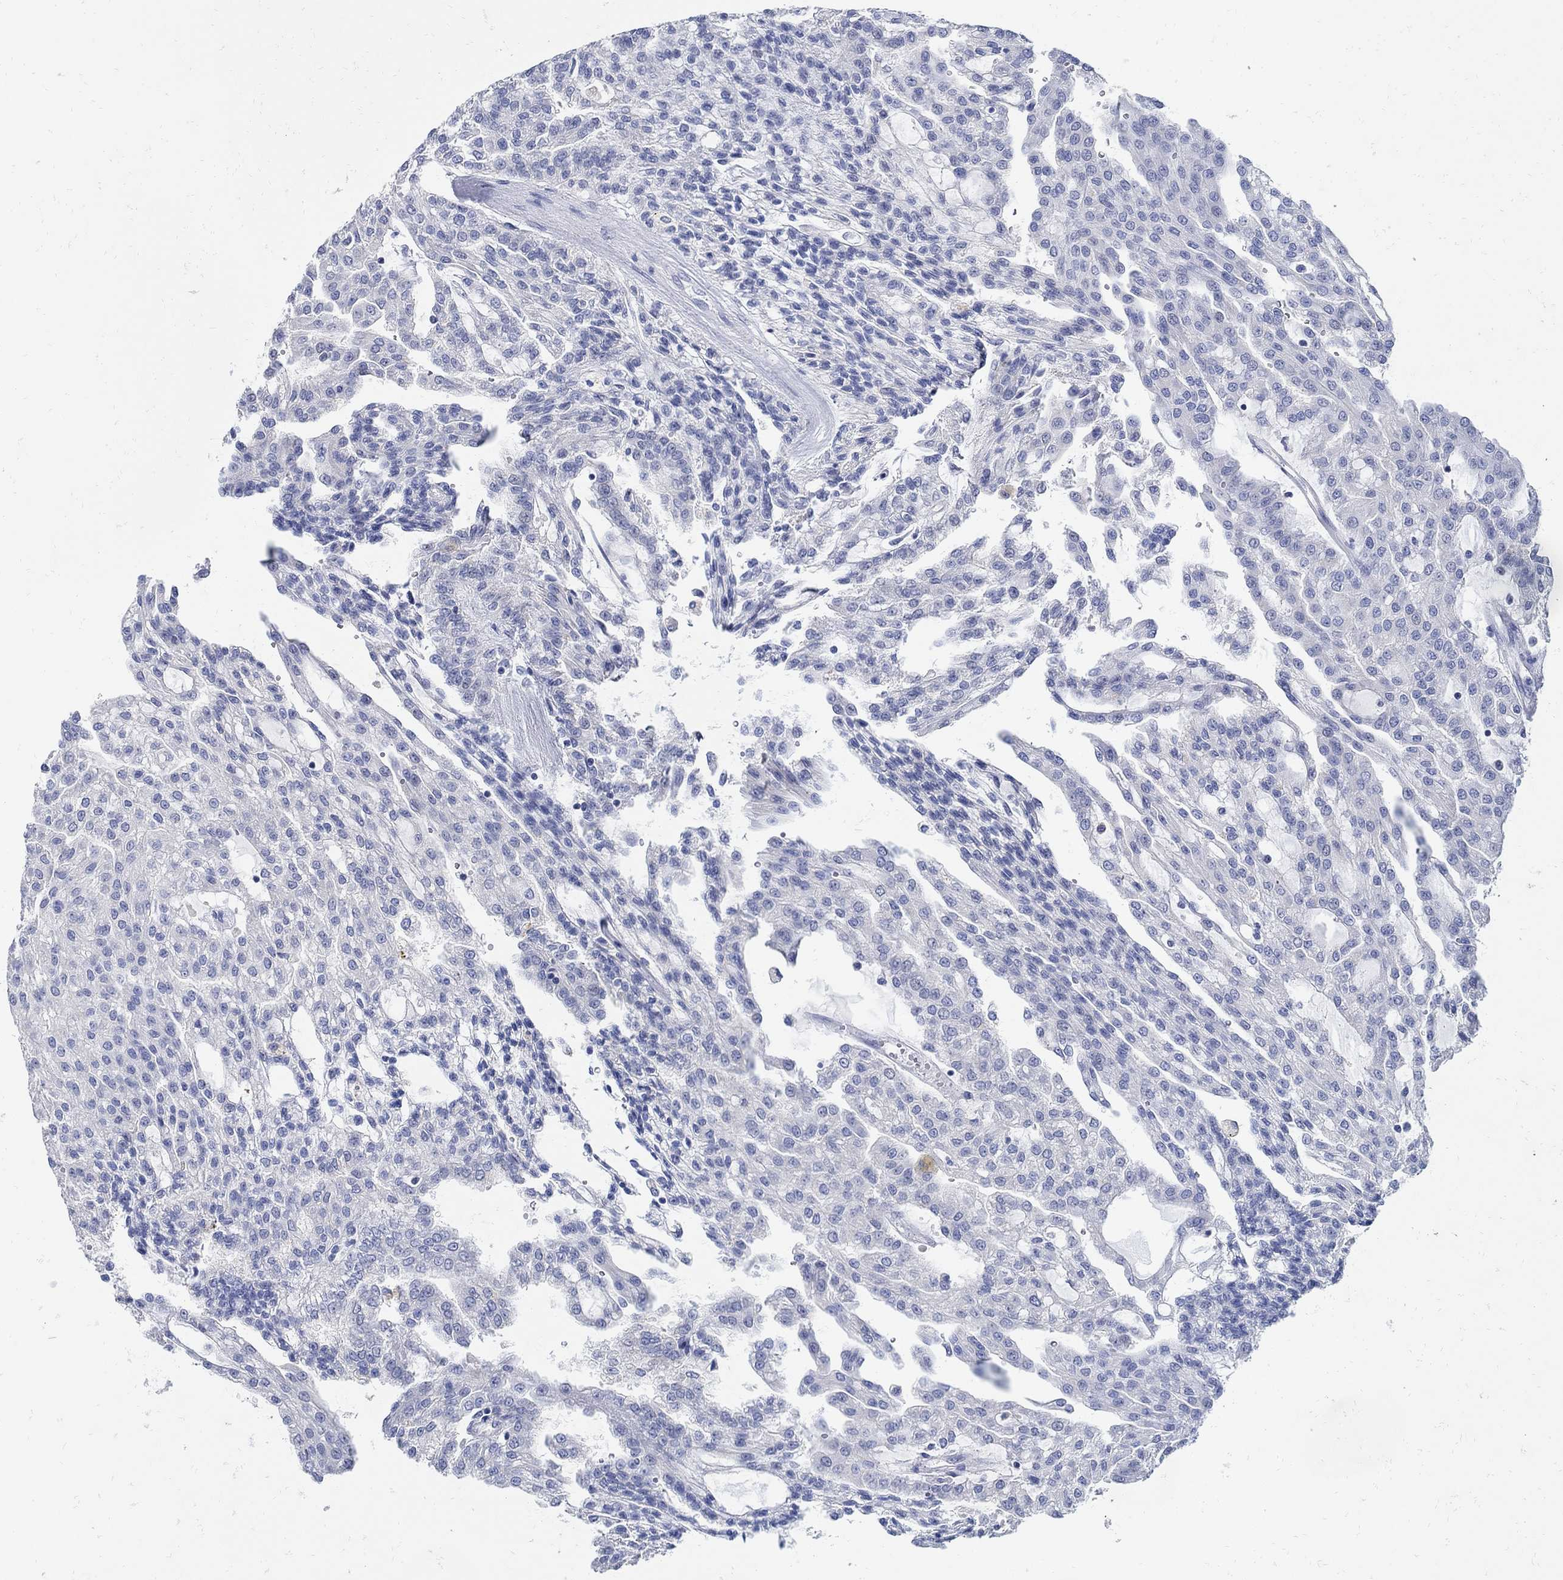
{"staining": {"intensity": "negative", "quantity": "none", "location": "none"}, "tissue": "renal cancer", "cell_type": "Tumor cells", "image_type": "cancer", "snomed": [{"axis": "morphology", "description": "Adenocarcinoma, NOS"}, {"axis": "topography", "description": "Kidney"}], "caption": "Adenocarcinoma (renal) was stained to show a protein in brown. There is no significant expression in tumor cells. (Brightfield microscopy of DAB IHC at high magnification).", "gene": "NOS1", "patient": {"sex": "male", "age": 63}}